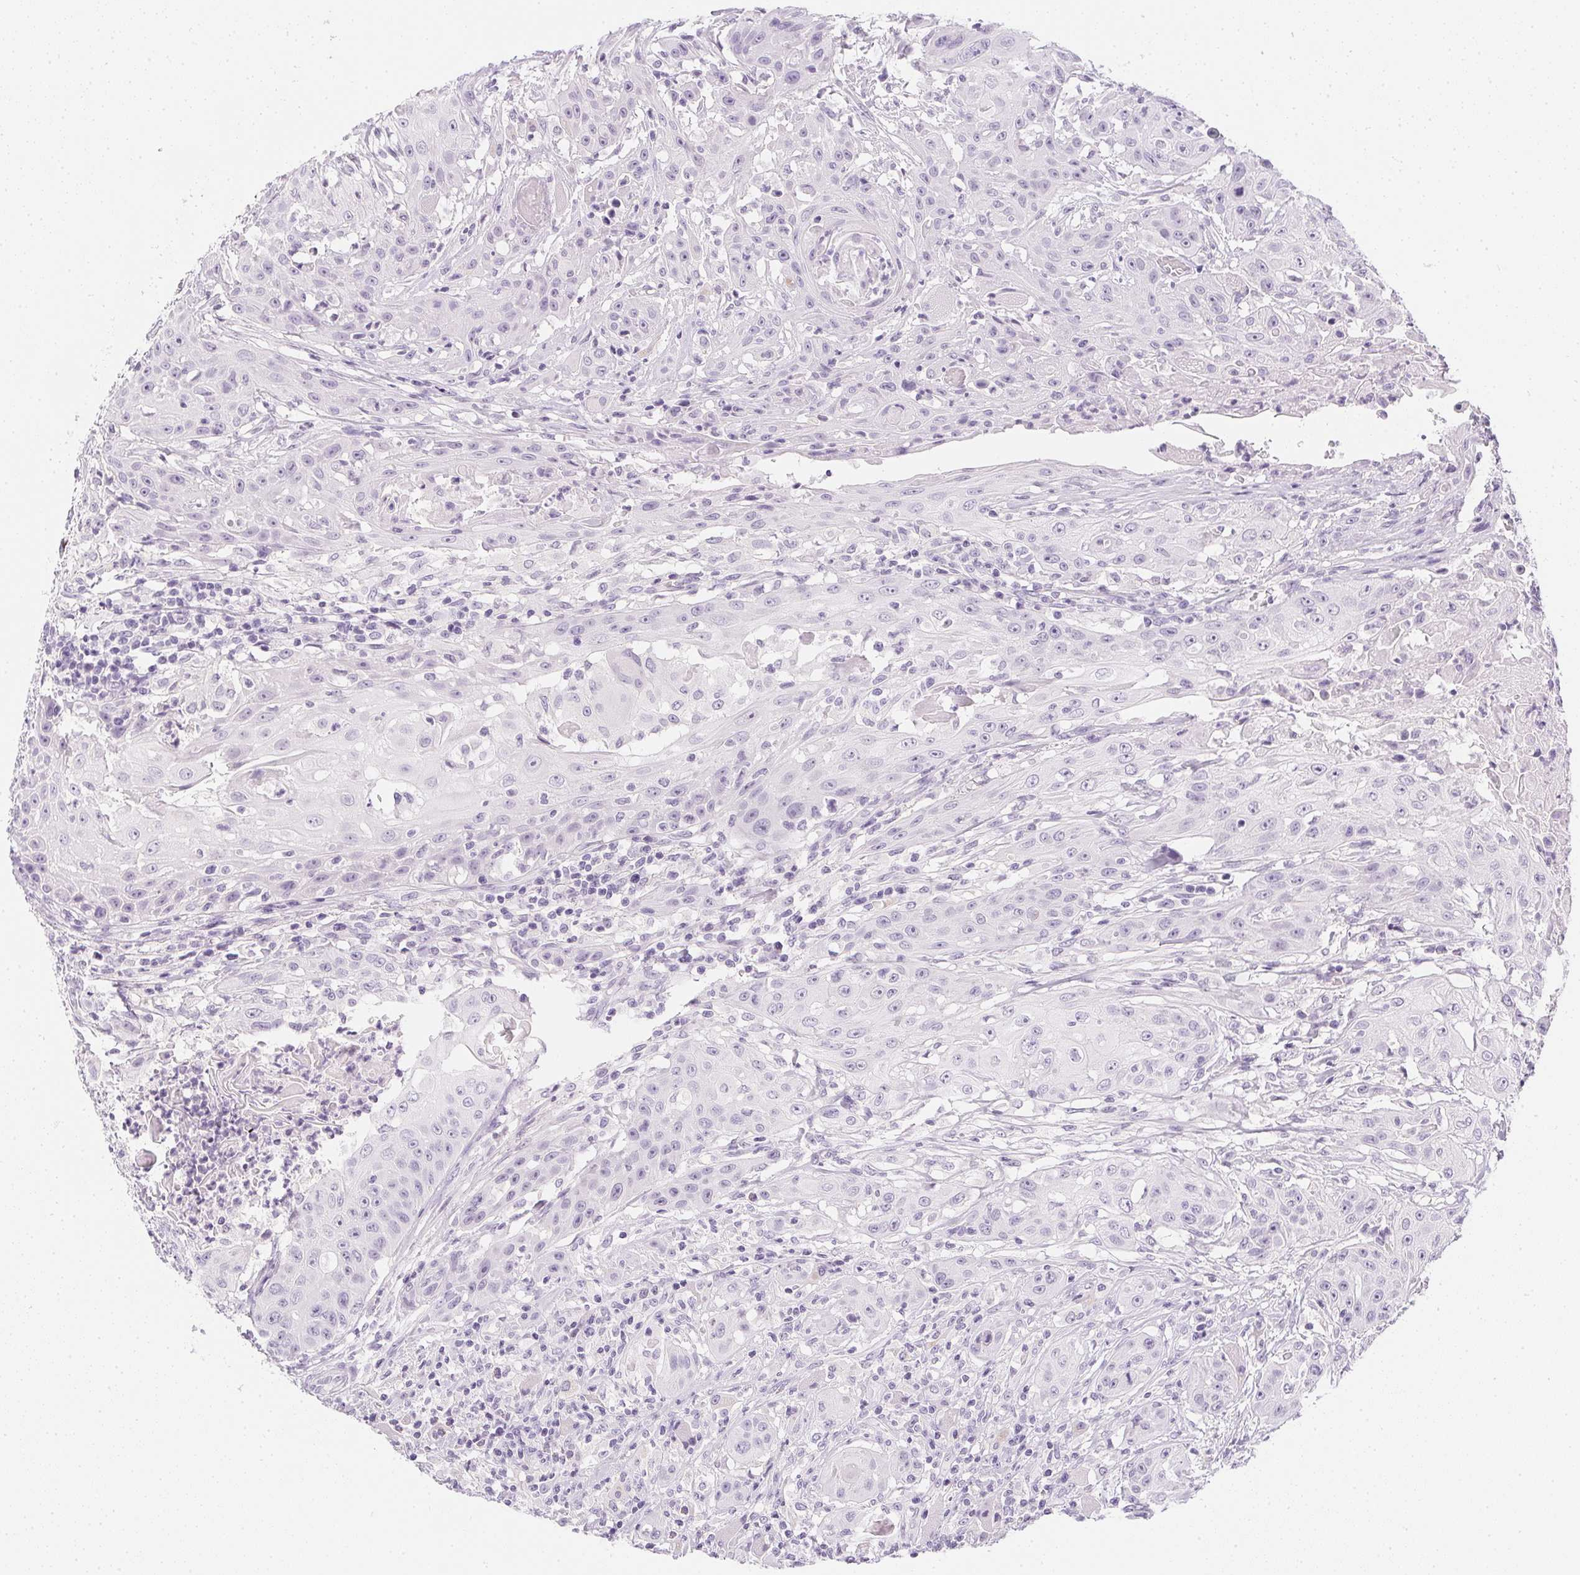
{"staining": {"intensity": "negative", "quantity": "none", "location": "none"}, "tissue": "head and neck cancer", "cell_type": "Tumor cells", "image_type": "cancer", "snomed": [{"axis": "morphology", "description": "Squamous cell carcinoma, NOS"}, {"axis": "topography", "description": "Oral tissue"}, {"axis": "topography", "description": "Head-Neck"}, {"axis": "topography", "description": "Neck, NOS"}], "caption": "This micrograph is of head and neck cancer stained with IHC to label a protein in brown with the nuclei are counter-stained blue. There is no expression in tumor cells.", "gene": "PPY", "patient": {"sex": "female", "age": 55}}